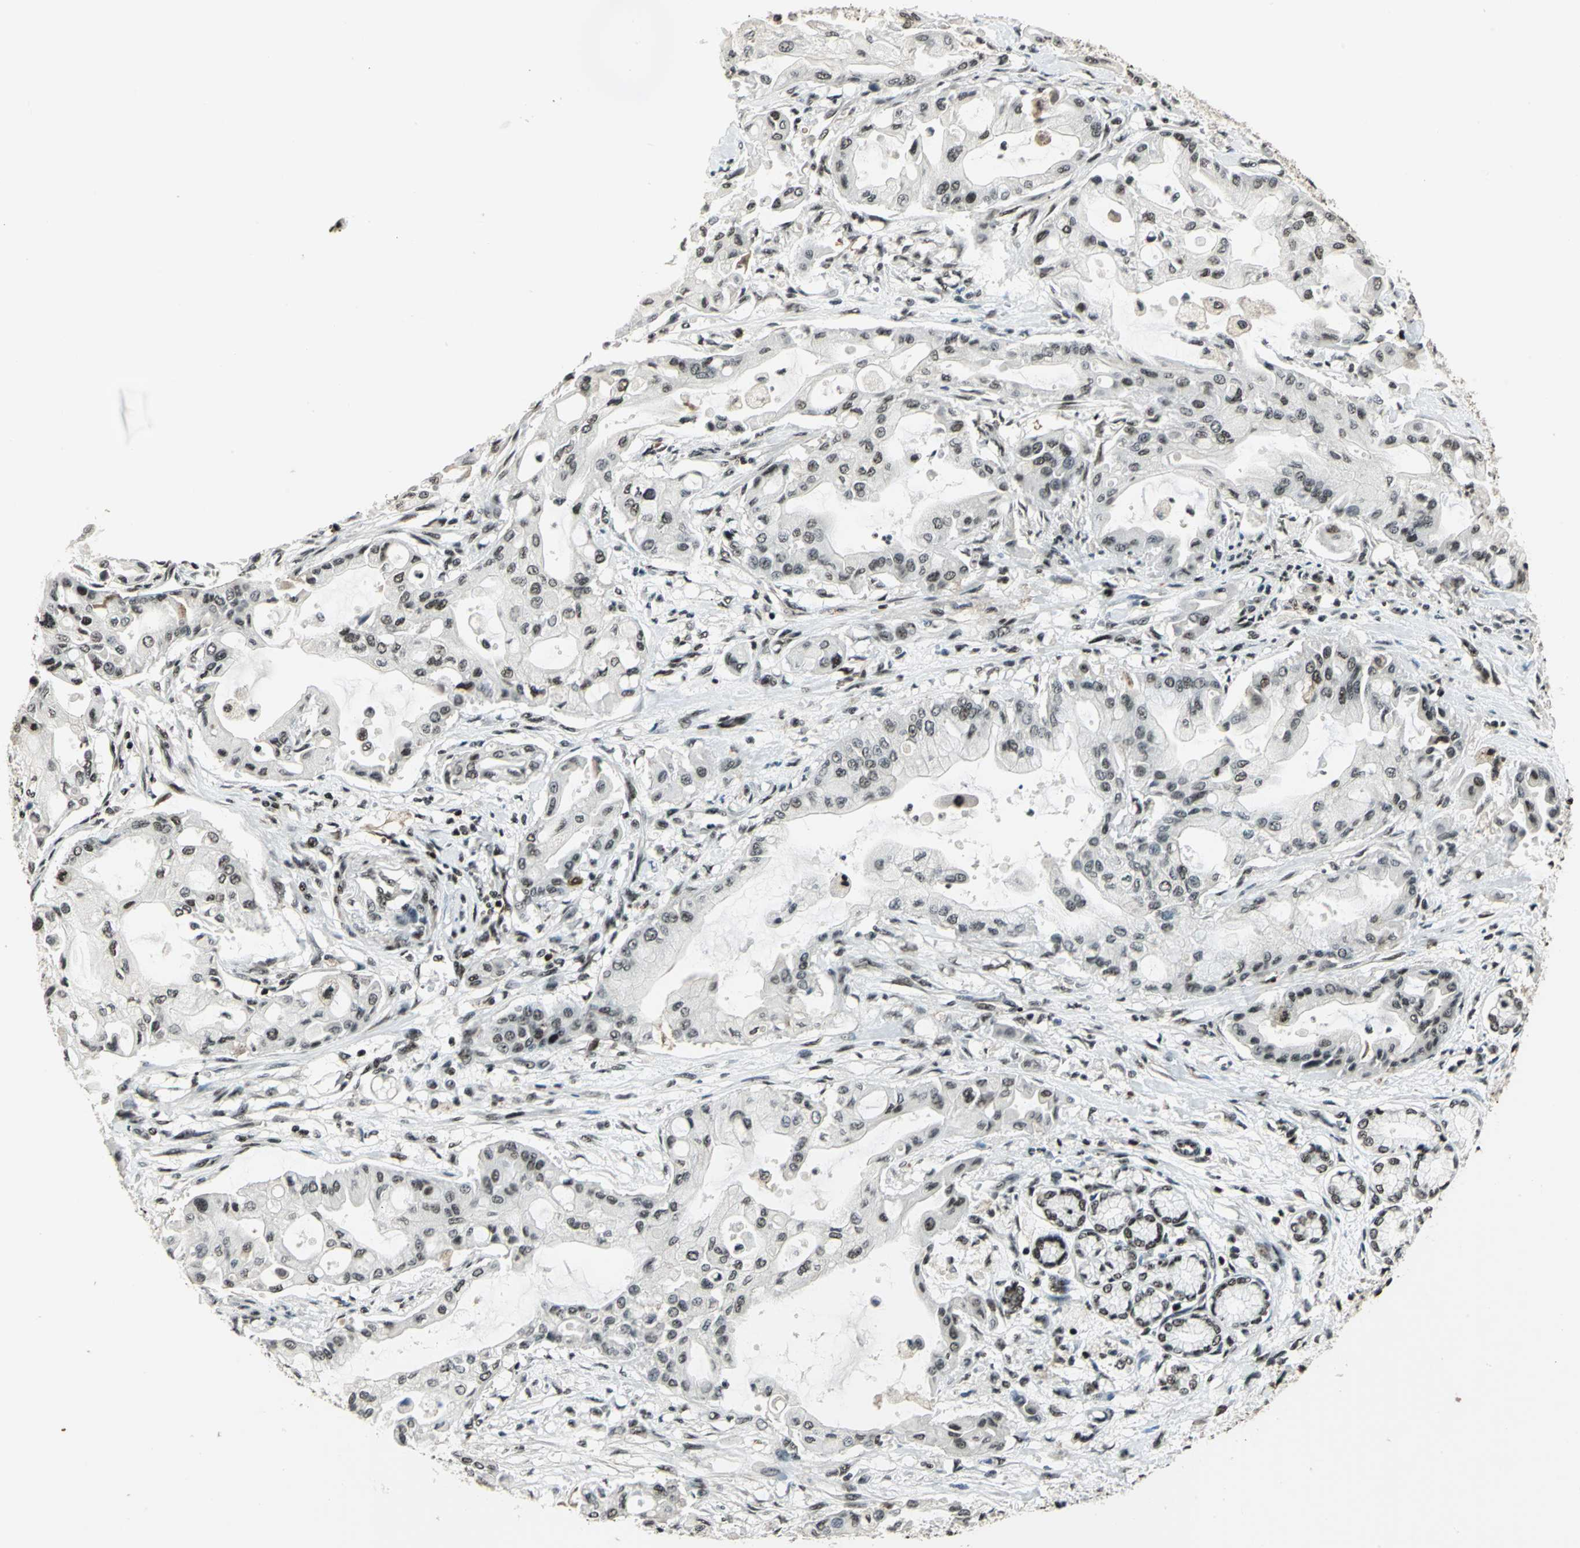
{"staining": {"intensity": "moderate", "quantity": "25%-75%", "location": "nuclear"}, "tissue": "pancreatic cancer", "cell_type": "Tumor cells", "image_type": "cancer", "snomed": [{"axis": "morphology", "description": "Adenocarcinoma, NOS"}, {"axis": "morphology", "description": "Adenocarcinoma, metastatic, NOS"}, {"axis": "topography", "description": "Lymph node"}, {"axis": "topography", "description": "Pancreas"}, {"axis": "topography", "description": "Duodenum"}], "caption": "Adenocarcinoma (pancreatic) stained for a protein (brown) displays moderate nuclear positive positivity in about 25%-75% of tumor cells.", "gene": "UBTF", "patient": {"sex": "female", "age": 64}}